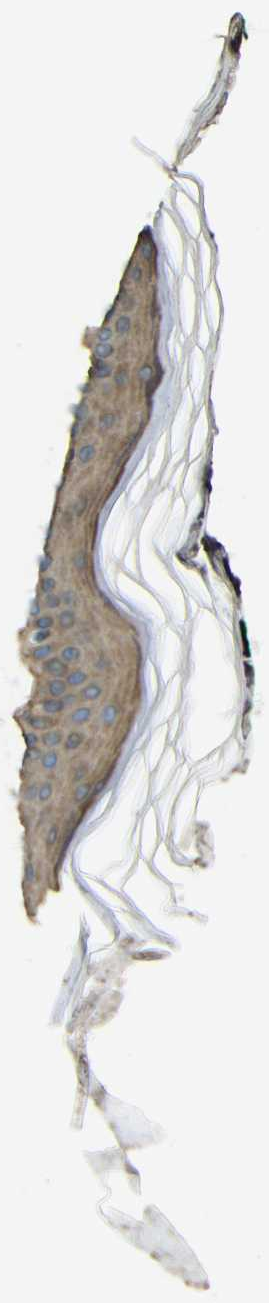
{"staining": {"intensity": "moderate", "quantity": ">75%", "location": "cytoplasmic/membranous"}, "tissue": "skin", "cell_type": "Fibroblasts", "image_type": "normal", "snomed": [{"axis": "morphology", "description": "Normal tissue, NOS"}, {"axis": "topography", "description": "Skin"}], "caption": "Fibroblasts display moderate cytoplasmic/membranous staining in about >75% of cells in normal skin.", "gene": "ACACA", "patient": {"sex": "female", "age": 19}}